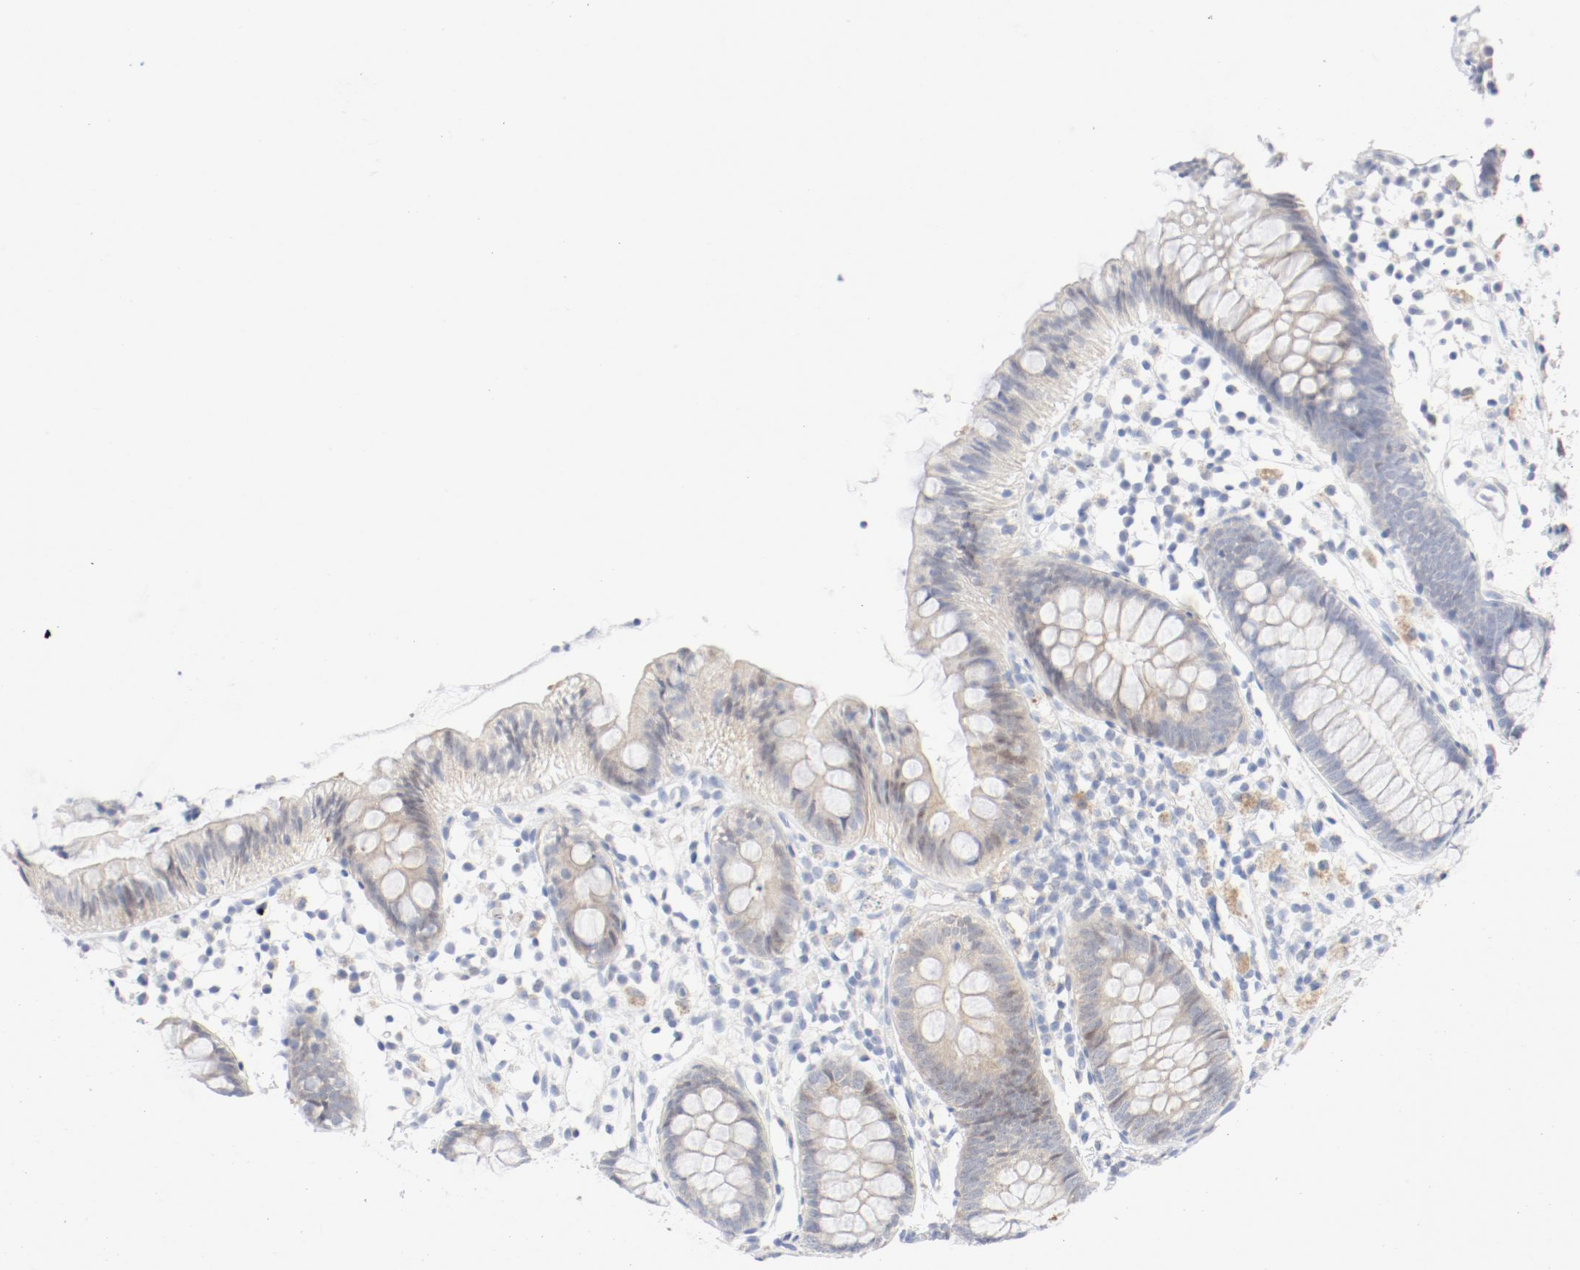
{"staining": {"intensity": "weak", "quantity": "25%-75%", "location": "cytoplasmic/membranous"}, "tissue": "appendix", "cell_type": "Glandular cells", "image_type": "normal", "snomed": [{"axis": "morphology", "description": "Normal tissue, NOS"}, {"axis": "topography", "description": "Appendix"}], "caption": "IHC (DAB (3,3'-diaminobenzidine)) staining of benign human appendix reveals weak cytoplasmic/membranous protein expression in about 25%-75% of glandular cells.", "gene": "PGM1", "patient": {"sex": "male", "age": 38}}